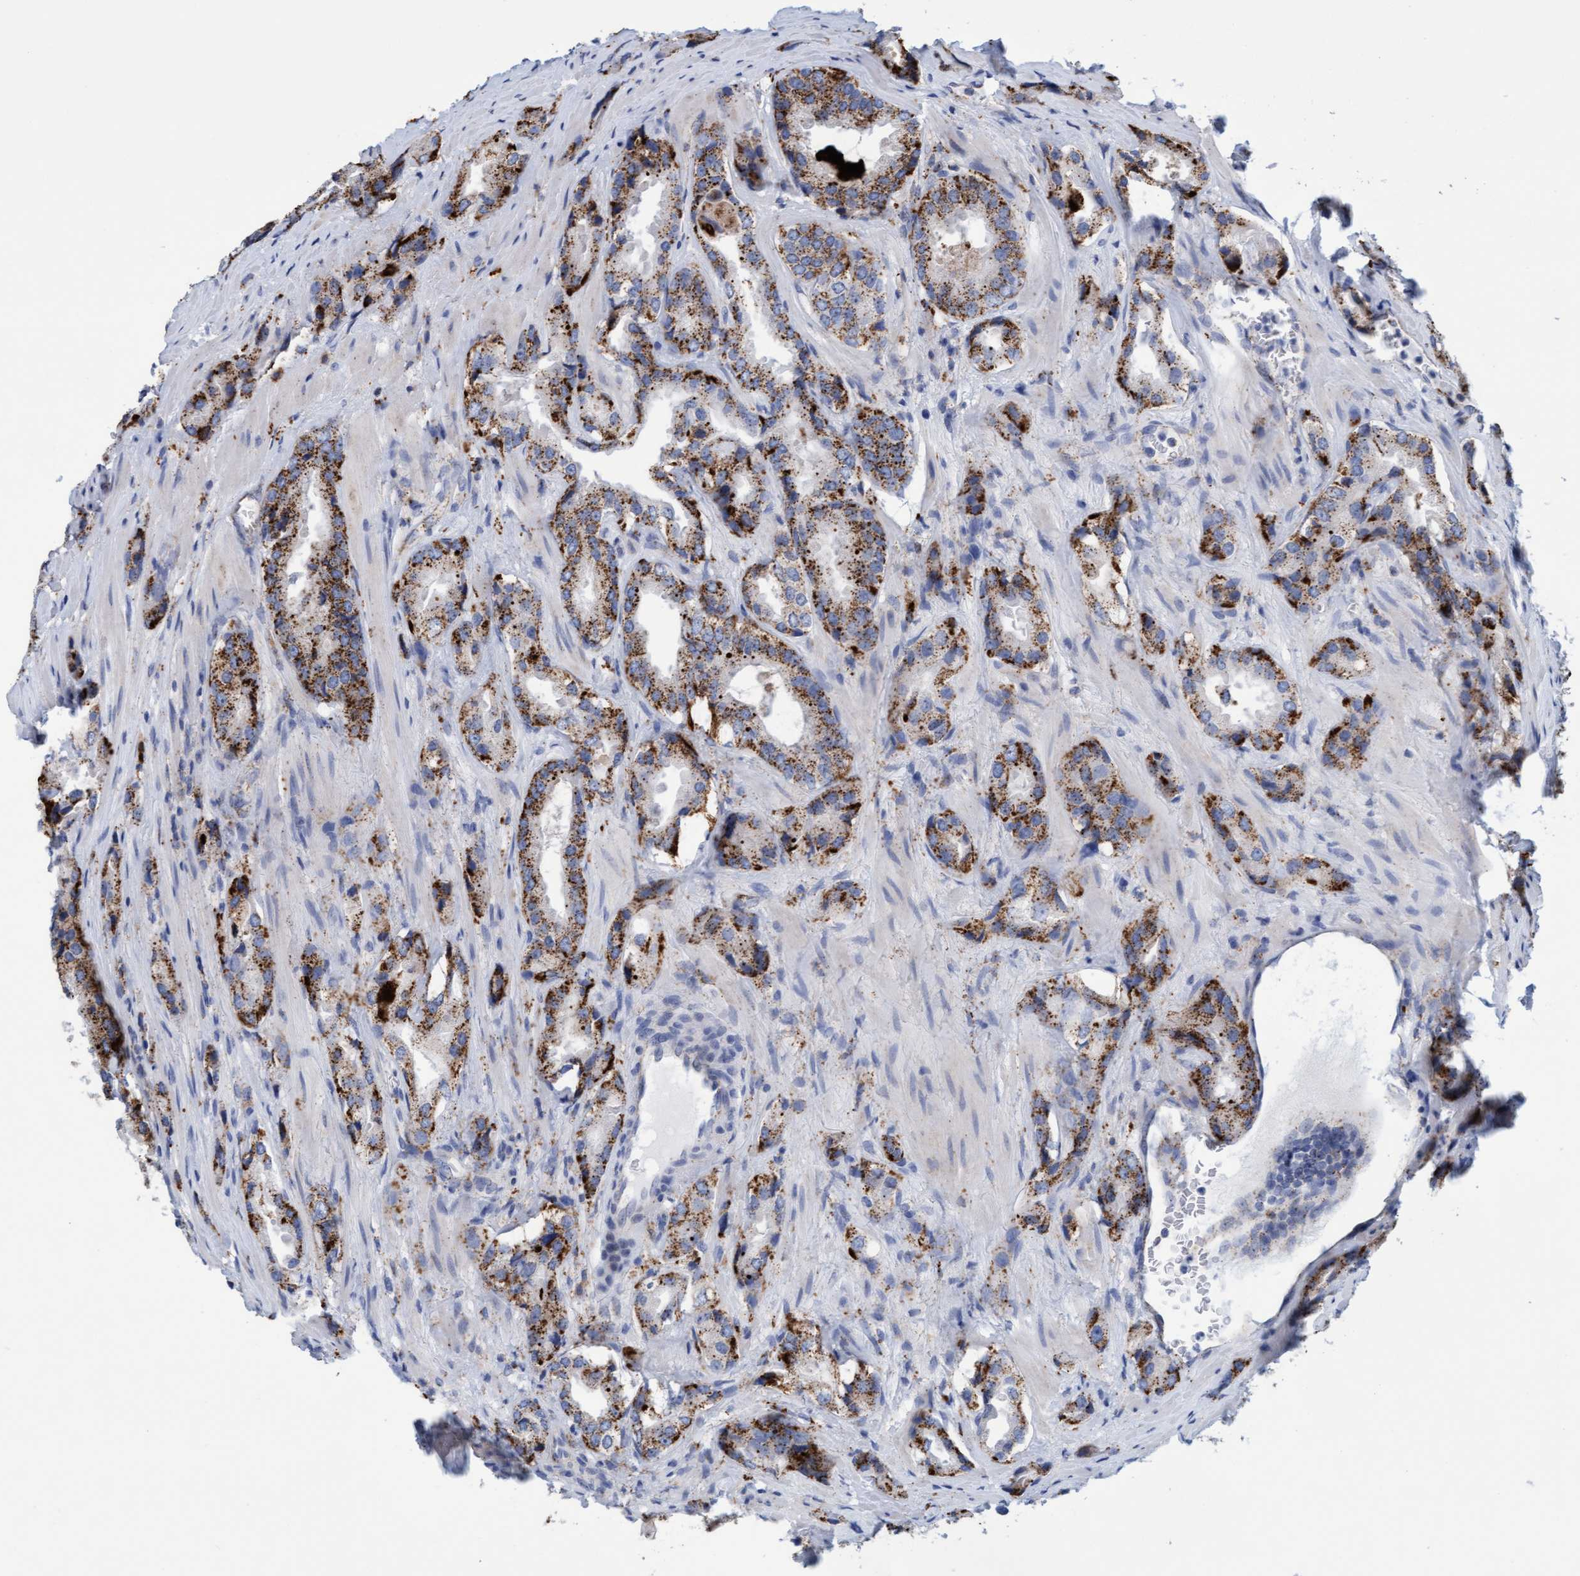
{"staining": {"intensity": "strong", "quantity": ">75%", "location": "cytoplasmic/membranous"}, "tissue": "prostate cancer", "cell_type": "Tumor cells", "image_type": "cancer", "snomed": [{"axis": "morphology", "description": "Adenocarcinoma, High grade"}, {"axis": "topography", "description": "Prostate"}], "caption": "This micrograph reveals immunohistochemistry (IHC) staining of adenocarcinoma (high-grade) (prostate), with high strong cytoplasmic/membranous staining in about >75% of tumor cells.", "gene": "SGSH", "patient": {"sex": "male", "age": 63}}